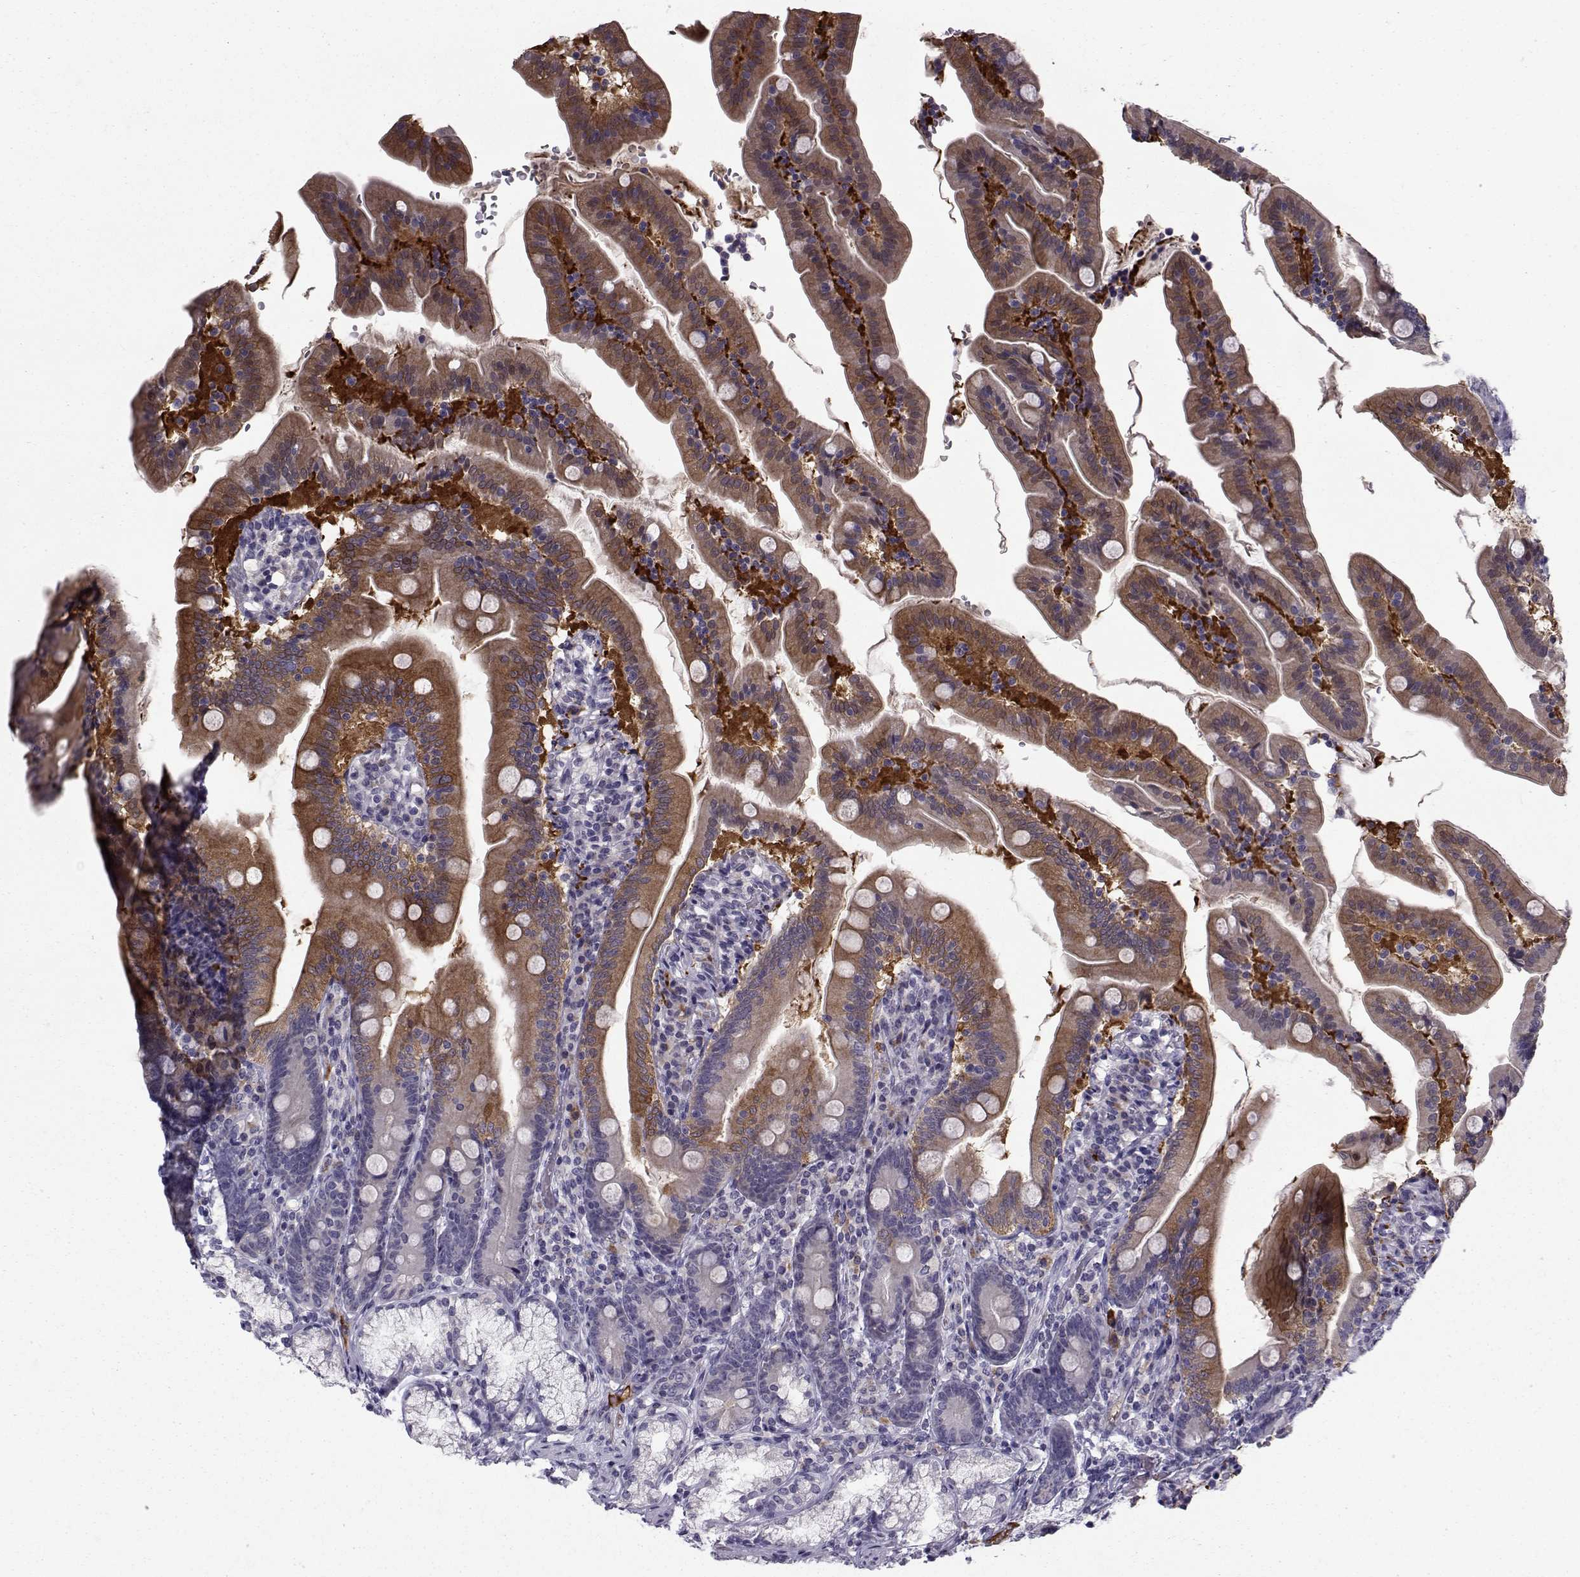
{"staining": {"intensity": "moderate", "quantity": ">75%", "location": "cytoplasmic/membranous"}, "tissue": "duodenum", "cell_type": "Glandular cells", "image_type": "normal", "snomed": [{"axis": "morphology", "description": "Normal tissue, NOS"}, {"axis": "topography", "description": "Duodenum"}], "caption": "Immunohistochemistry image of benign duodenum: human duodenum stained using IHC shows medium levels of moderate protein expression localized specifically in the cytoplasmic/membranous of glandular cells, appearing as a cytoplasmic/membranous brown color.", "gene": "TNFRSF11B", "patient": {"sex": "female", "age": 67}}